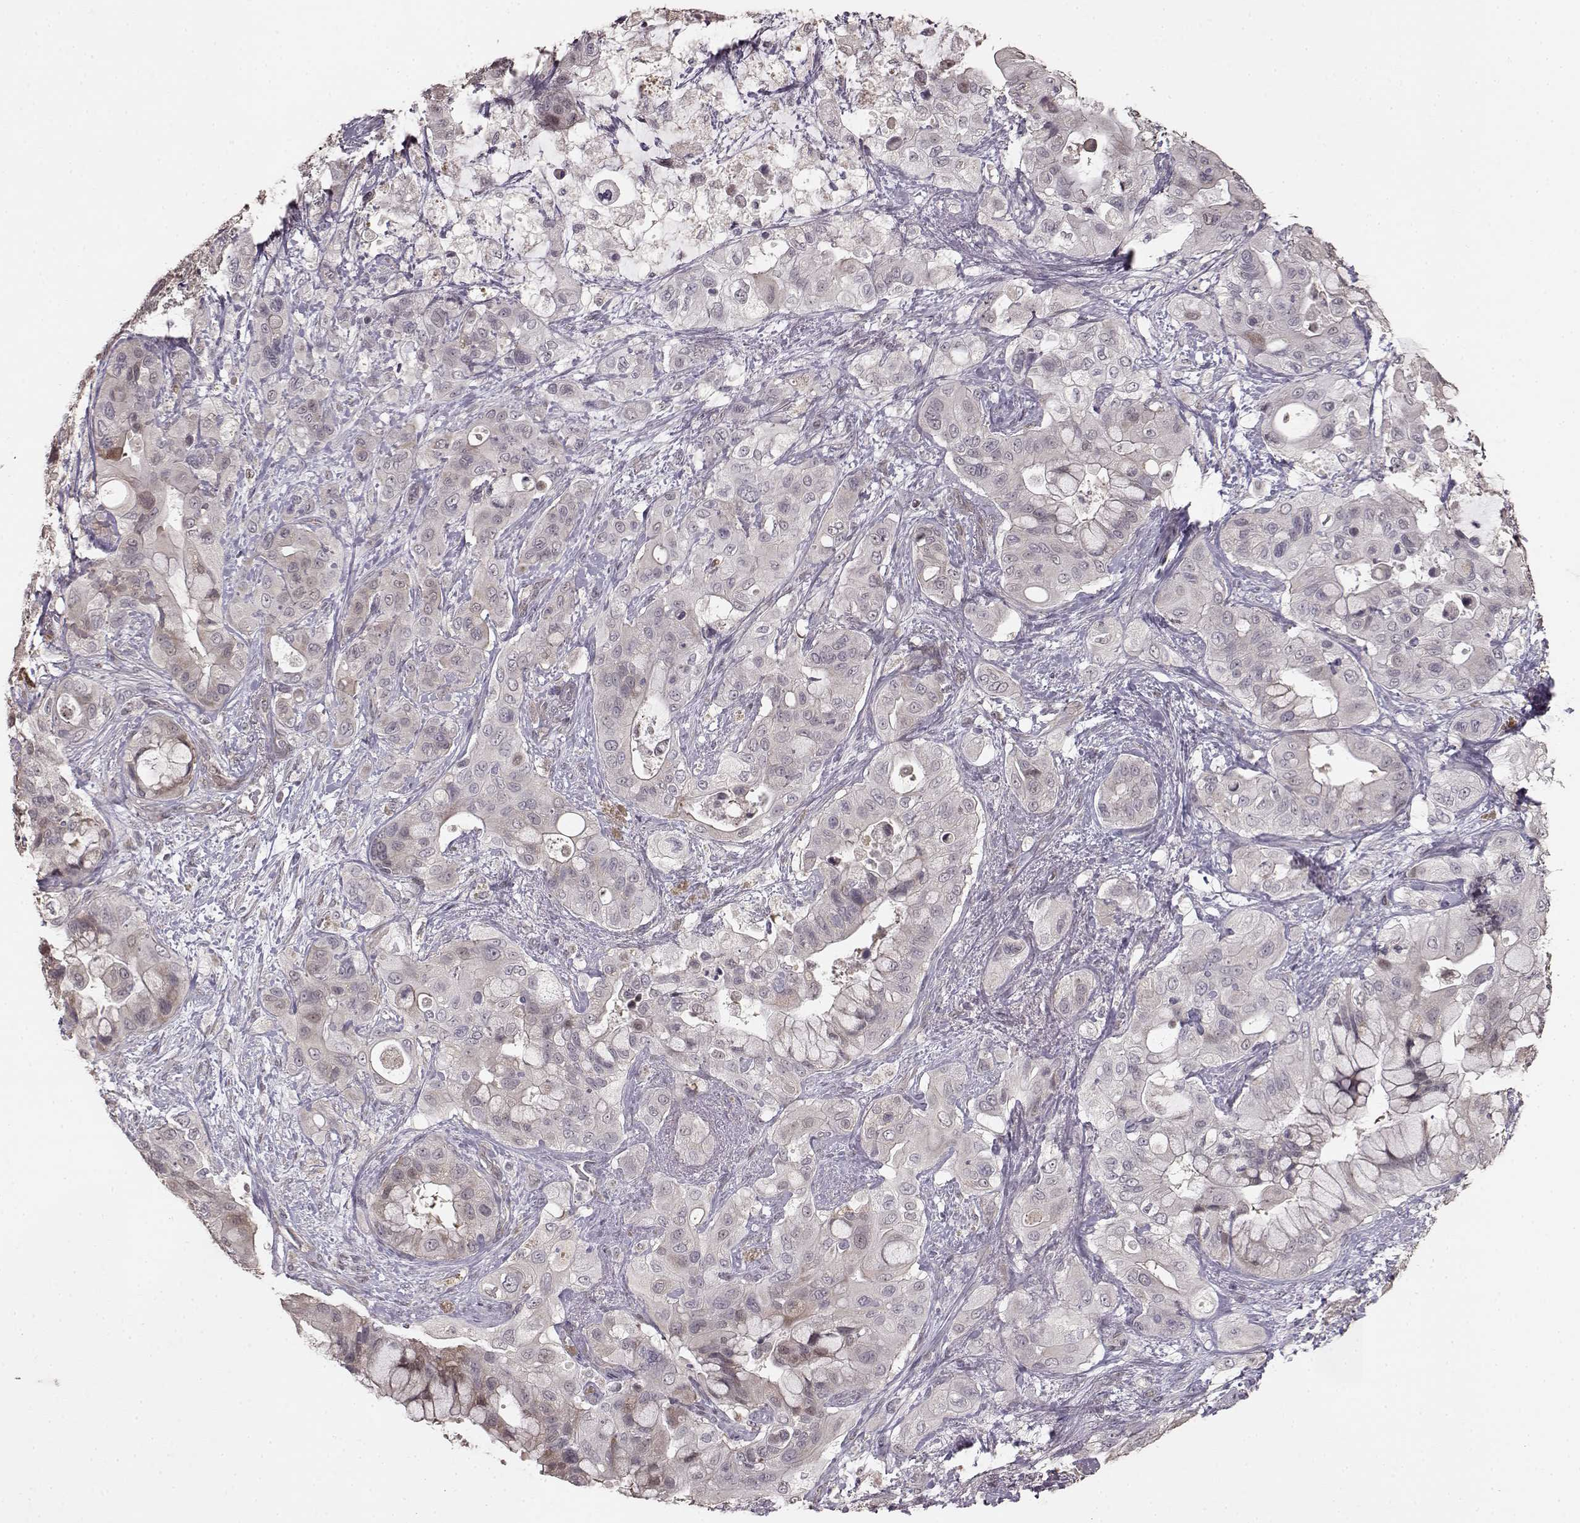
{"staining": {"intensity": "negative", "quantity": "none", "location": "none"}, "tissue": "pancreatic cancer", "cell_type": "Tumor cells", "image_type": "cancer", "snomed": [{"axis": "morphology", "description": "Adenocarcinoma, NOS"}, {"axis": "topography", "description": "Pancreas"}], "caption": "This micrograph is of pancreatic cancer (adenocarcinoma) stained with immunohistochemistry (IHC) to label a protein in brown with the nuclei are counter-stained blue. There is no positivity in tumor cells.", "gene": "BACH2", "patient": {"sex": "male", "age": 71}}